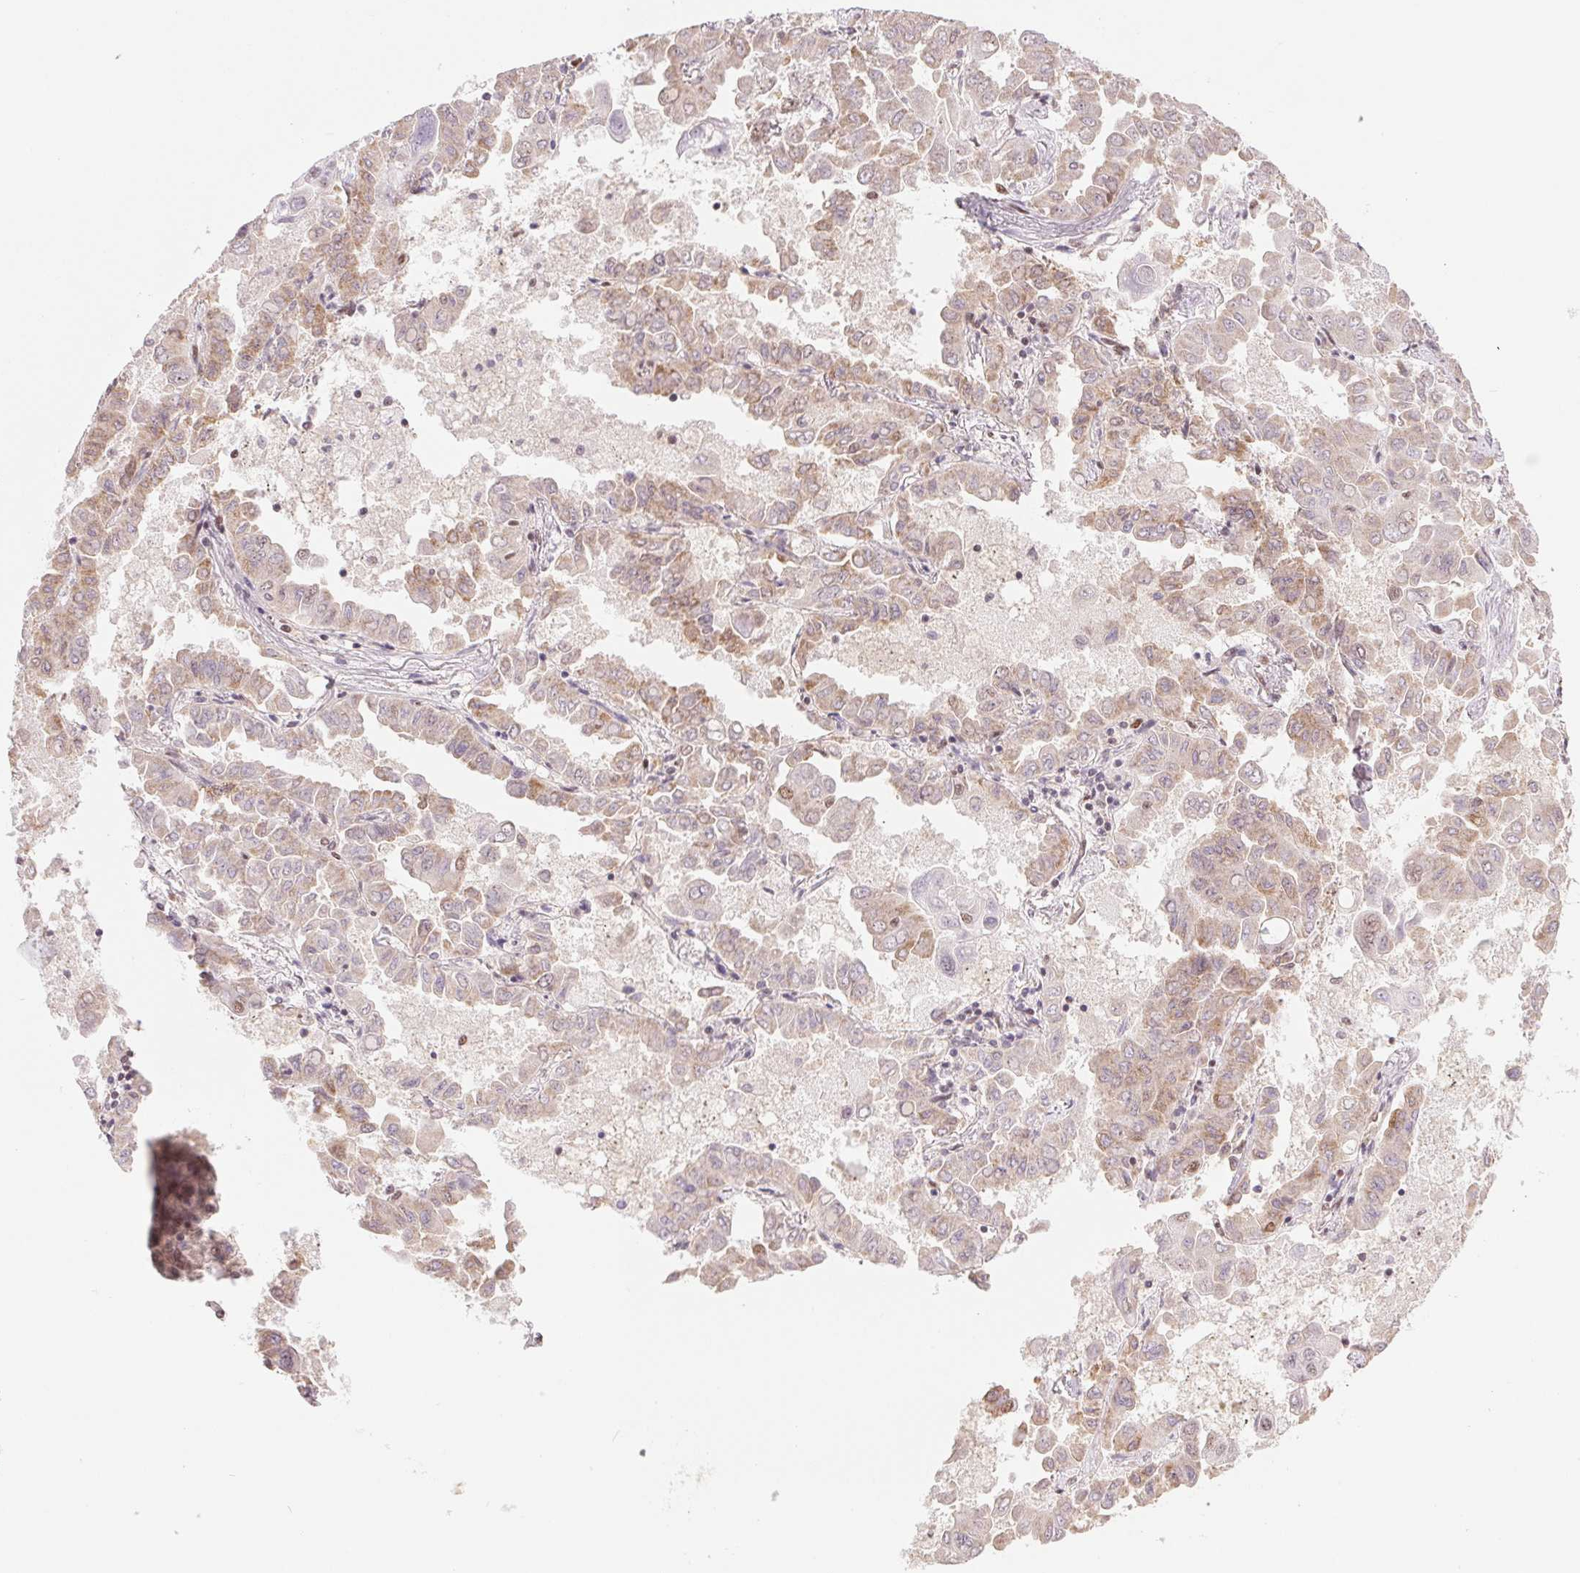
{"staining": {"intensity": "moderate", "quantity": ">75%", "location": "nuclear"}, "tissue": "lung cancer", "cell_type": "Tumor cells", "image_type": "cancer", "snomed": [{"axis": "morphology", "description": "Adenocarcinoma, NOS"}, {"axis": "topography", "description": "Lung"}], "caption": "Lung adenocarcinoma was stained to show a protein in brown. There is medium levels of moderate nuclear staining in about >75% of tumor cells.", "gene": "SREK1", "patient": {"sex": "male", "age": 64}}